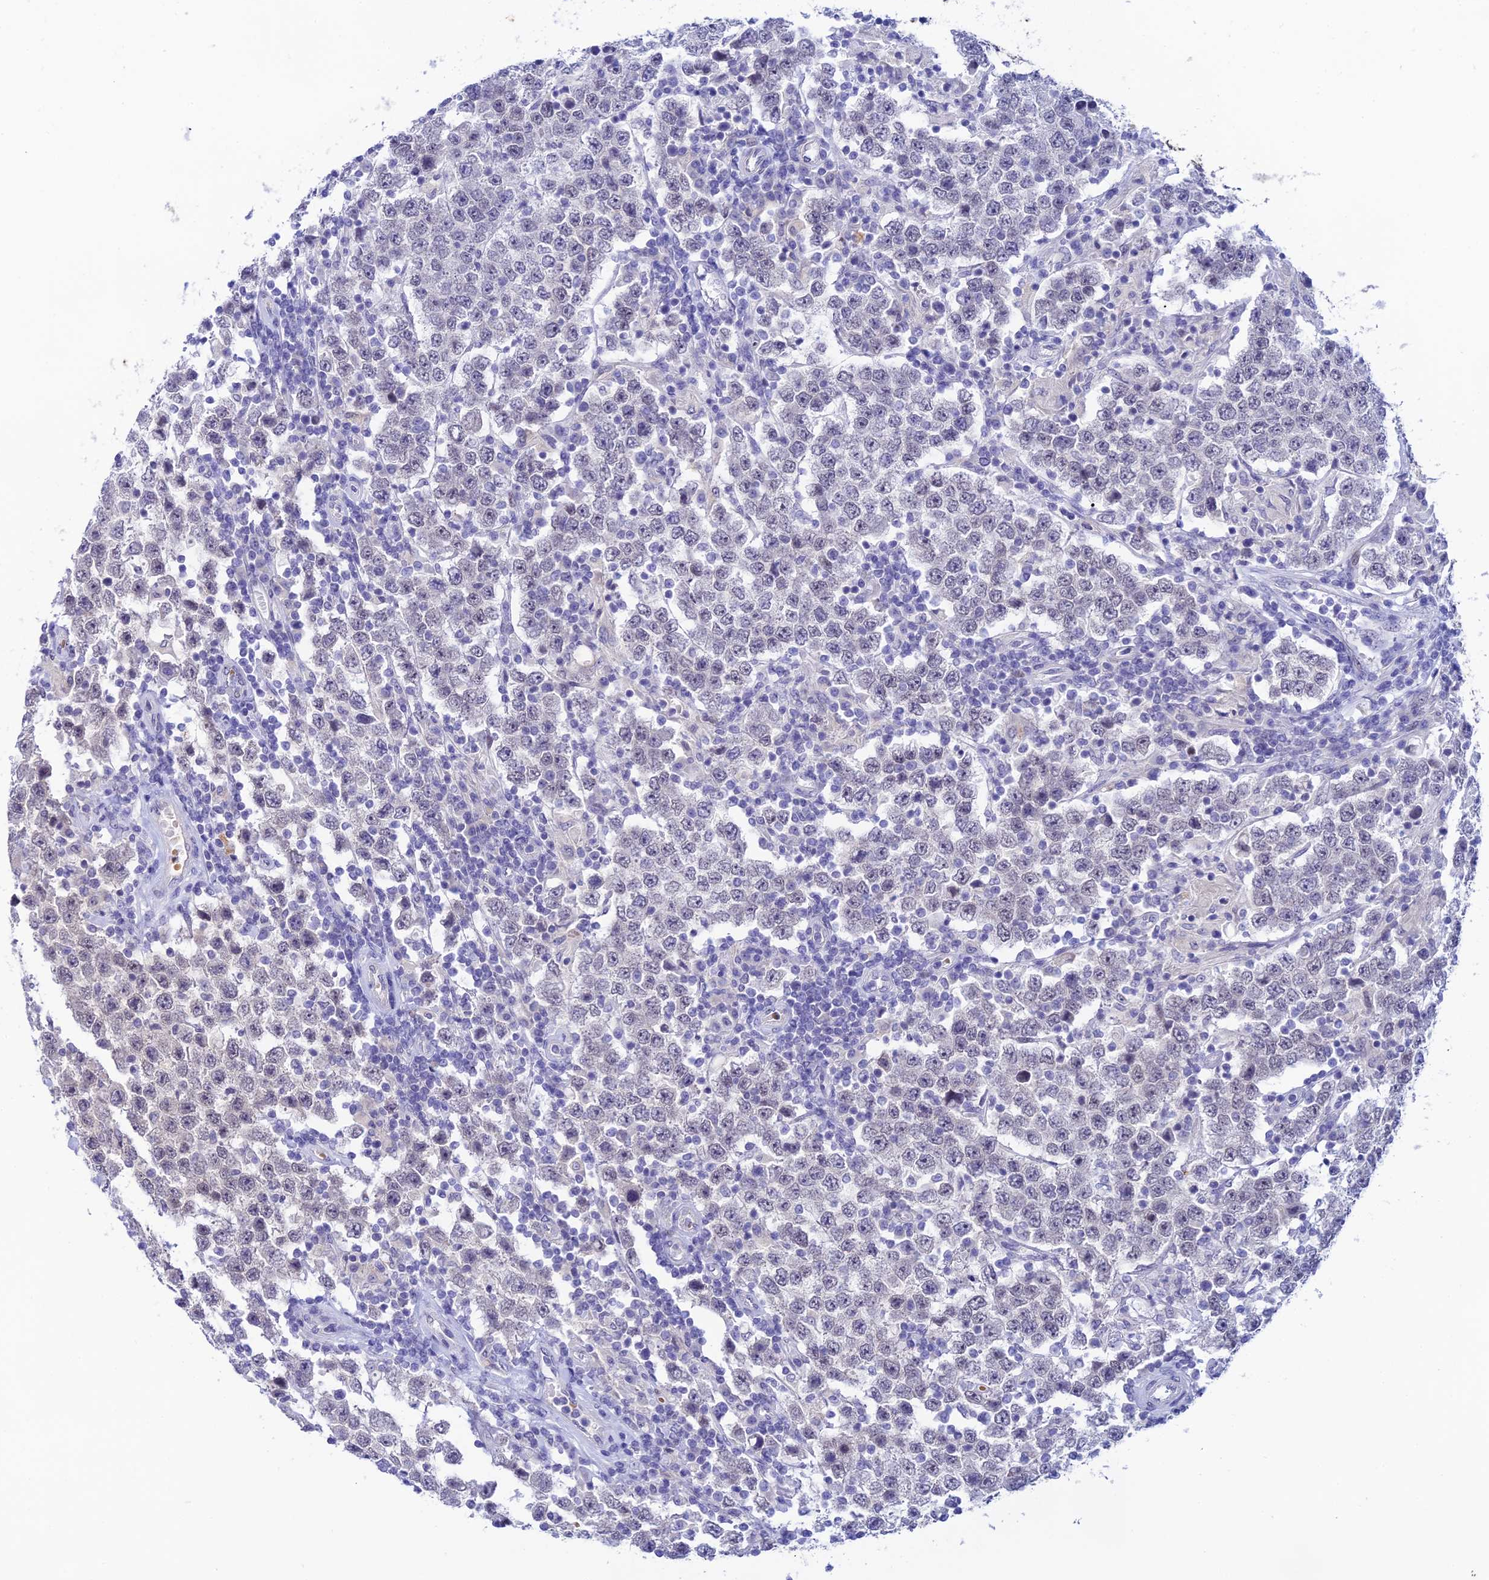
{"staining": {"intensity": "negative", "quantity": "none", "location": "none"}, "tissue": "testis cancer", "cell_type": "Tumor cells", "image_type": "cancer", "snomed": [{"axis": "morphology", "description": "Normal tissue, NOS"}, {"axis": "morphology", "description": "Urothelial carcinoma, High grade"}, {"axis": "morphology", "description": "Seminoma, NOS"}, {"axis": "morphology", "description": "Carcinoma, Embryonal, NOS"}, {"axis": "topography", "description": "Urinary bladder"}, {"axis": "topography", "description": "Testis"}], "caption": "Histopathology image shows no protein staining in tumor cells of testis cancer tissue.", "gene": "RASGEF1B", "patient": {"sex": "male", "age": 41}}